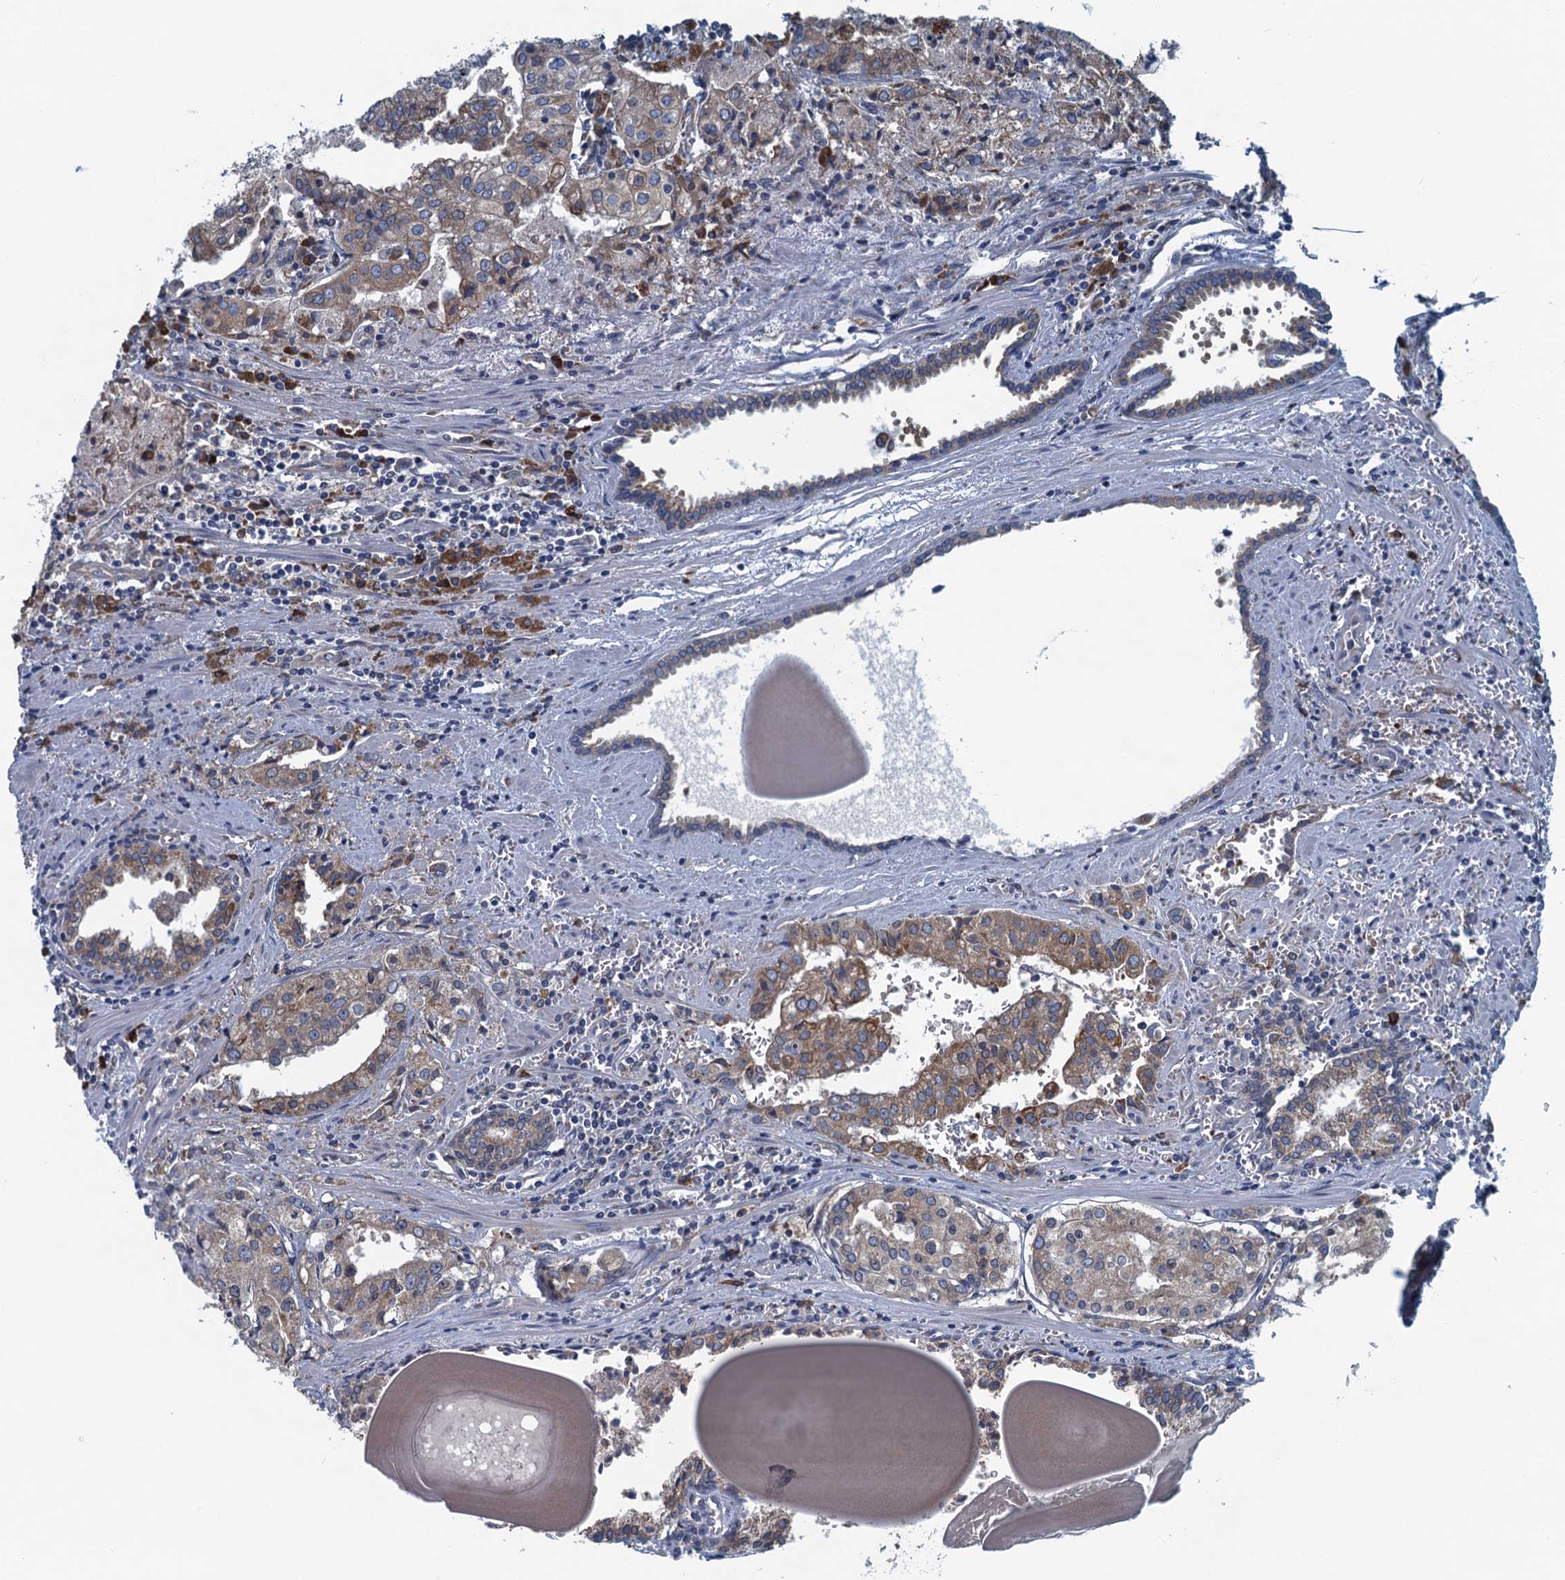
{"staining": {"intensity": "moderate", "quantity": ">75%", "location": "cytoplasmic/membranous"}, "tissue": "prostate cancer", "cell_type": "Tumor cells", "image_type": "cancer", "snomed": [{"axis": "morphology", "description": "Adenocarcinoma, High grade"}, {"axis": "topography", "description": "Prostate"}], "caption": "Immunohistochemical staining of human prostate cancer reveals medium levels of moderate cytoplasmic/membranous protein expression in about >75% of tumor cells.", "gene": "MYDGF", "patient": {"sex": "male", "age": 68}}